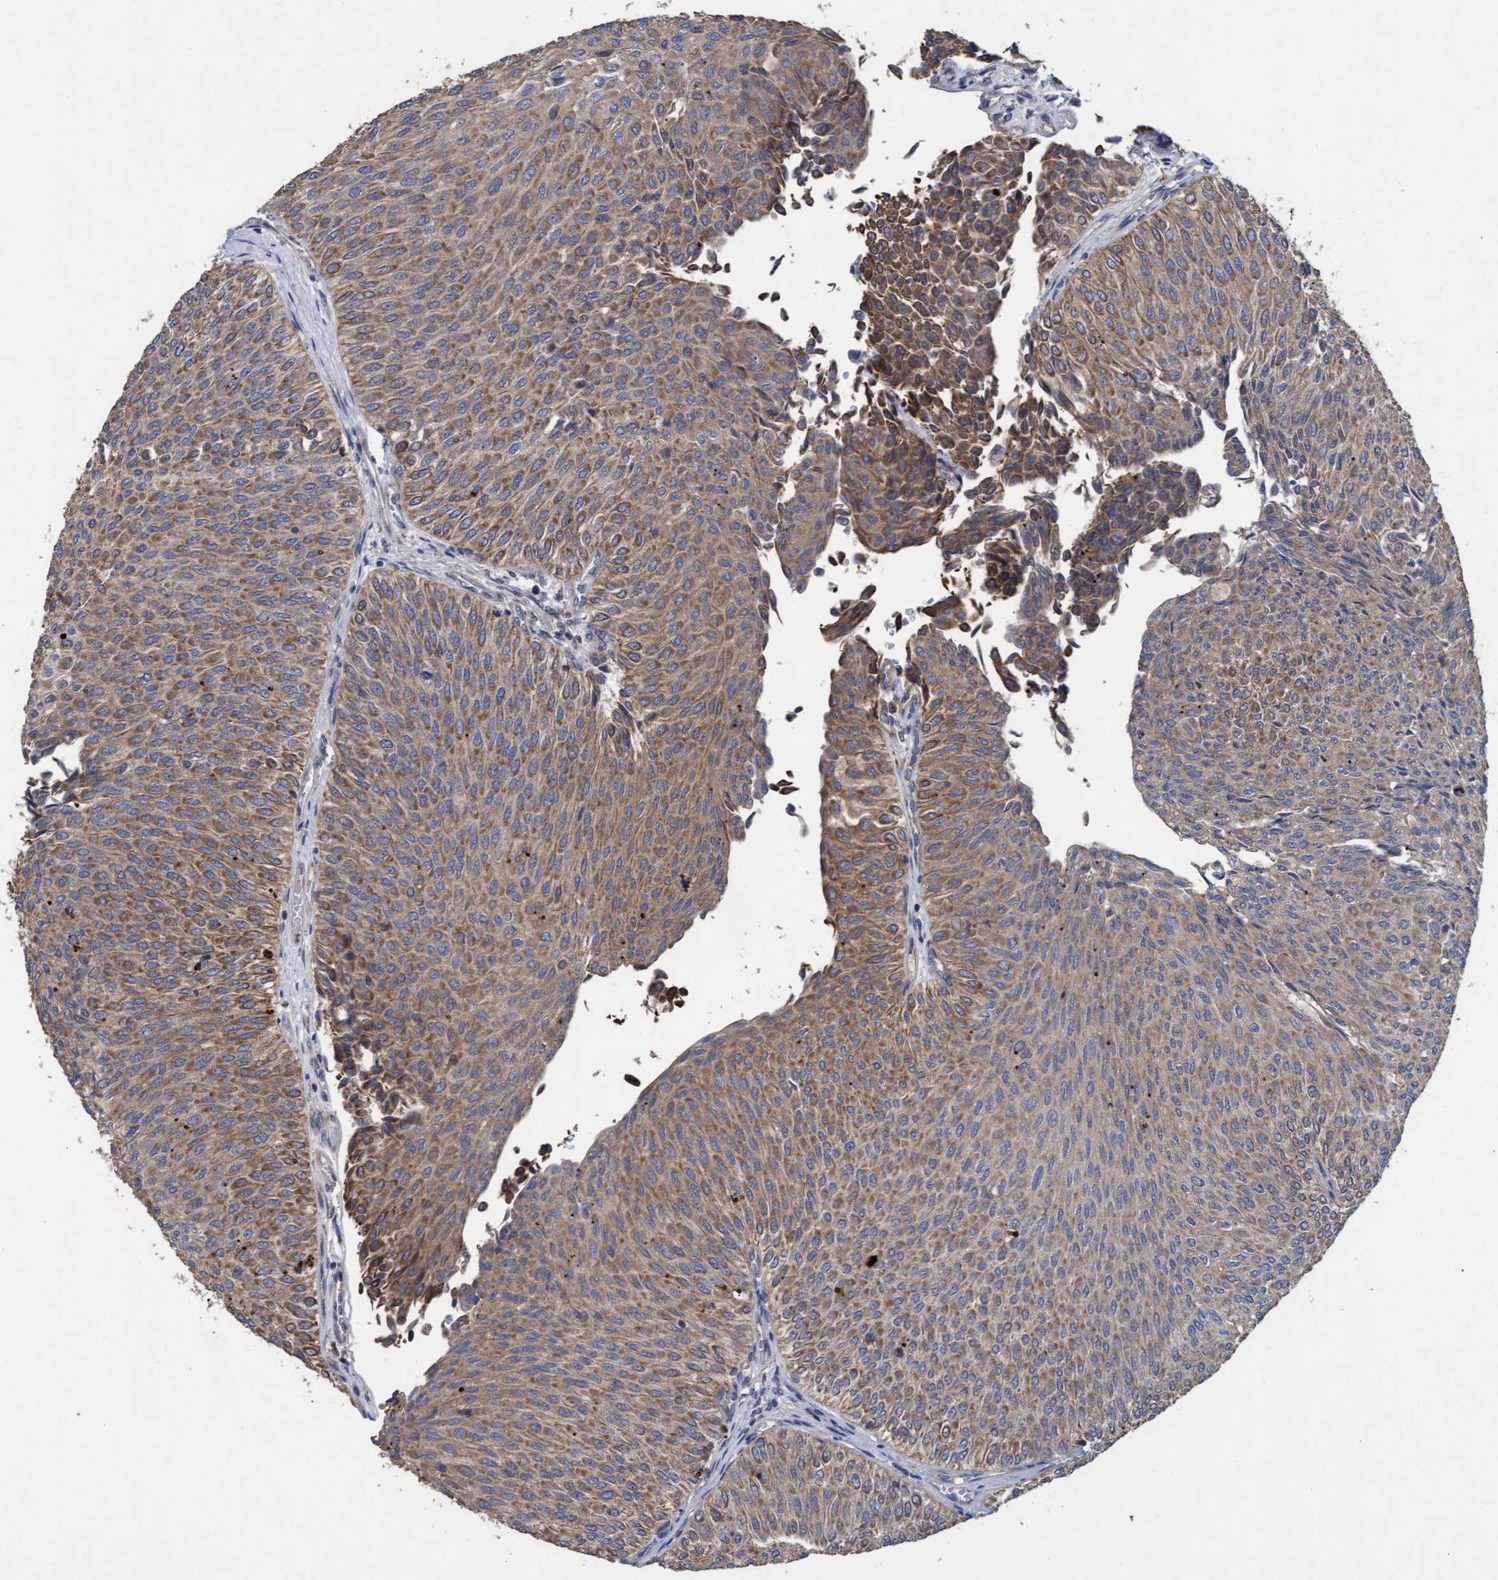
{"staining": {"intensity": "moderate", "quantity": ">75%", "location": "cytoplasmic/membranous"}, "tissue": "urothelial cancer", "cell_type": "Tumor cells", "image_type": "cancer", "snomed": [{"axis": "morphology", "description": "Urothelial carcinoma, Low grade"}, {"axis": "topography", "description": "Urinary bladder"}], "caption": "Urothelial cancer stained with a protein marker displays moderate staining in tumor cells.", "gene": "MRPL38", "patient": {"sex": "male", "age": 78}}